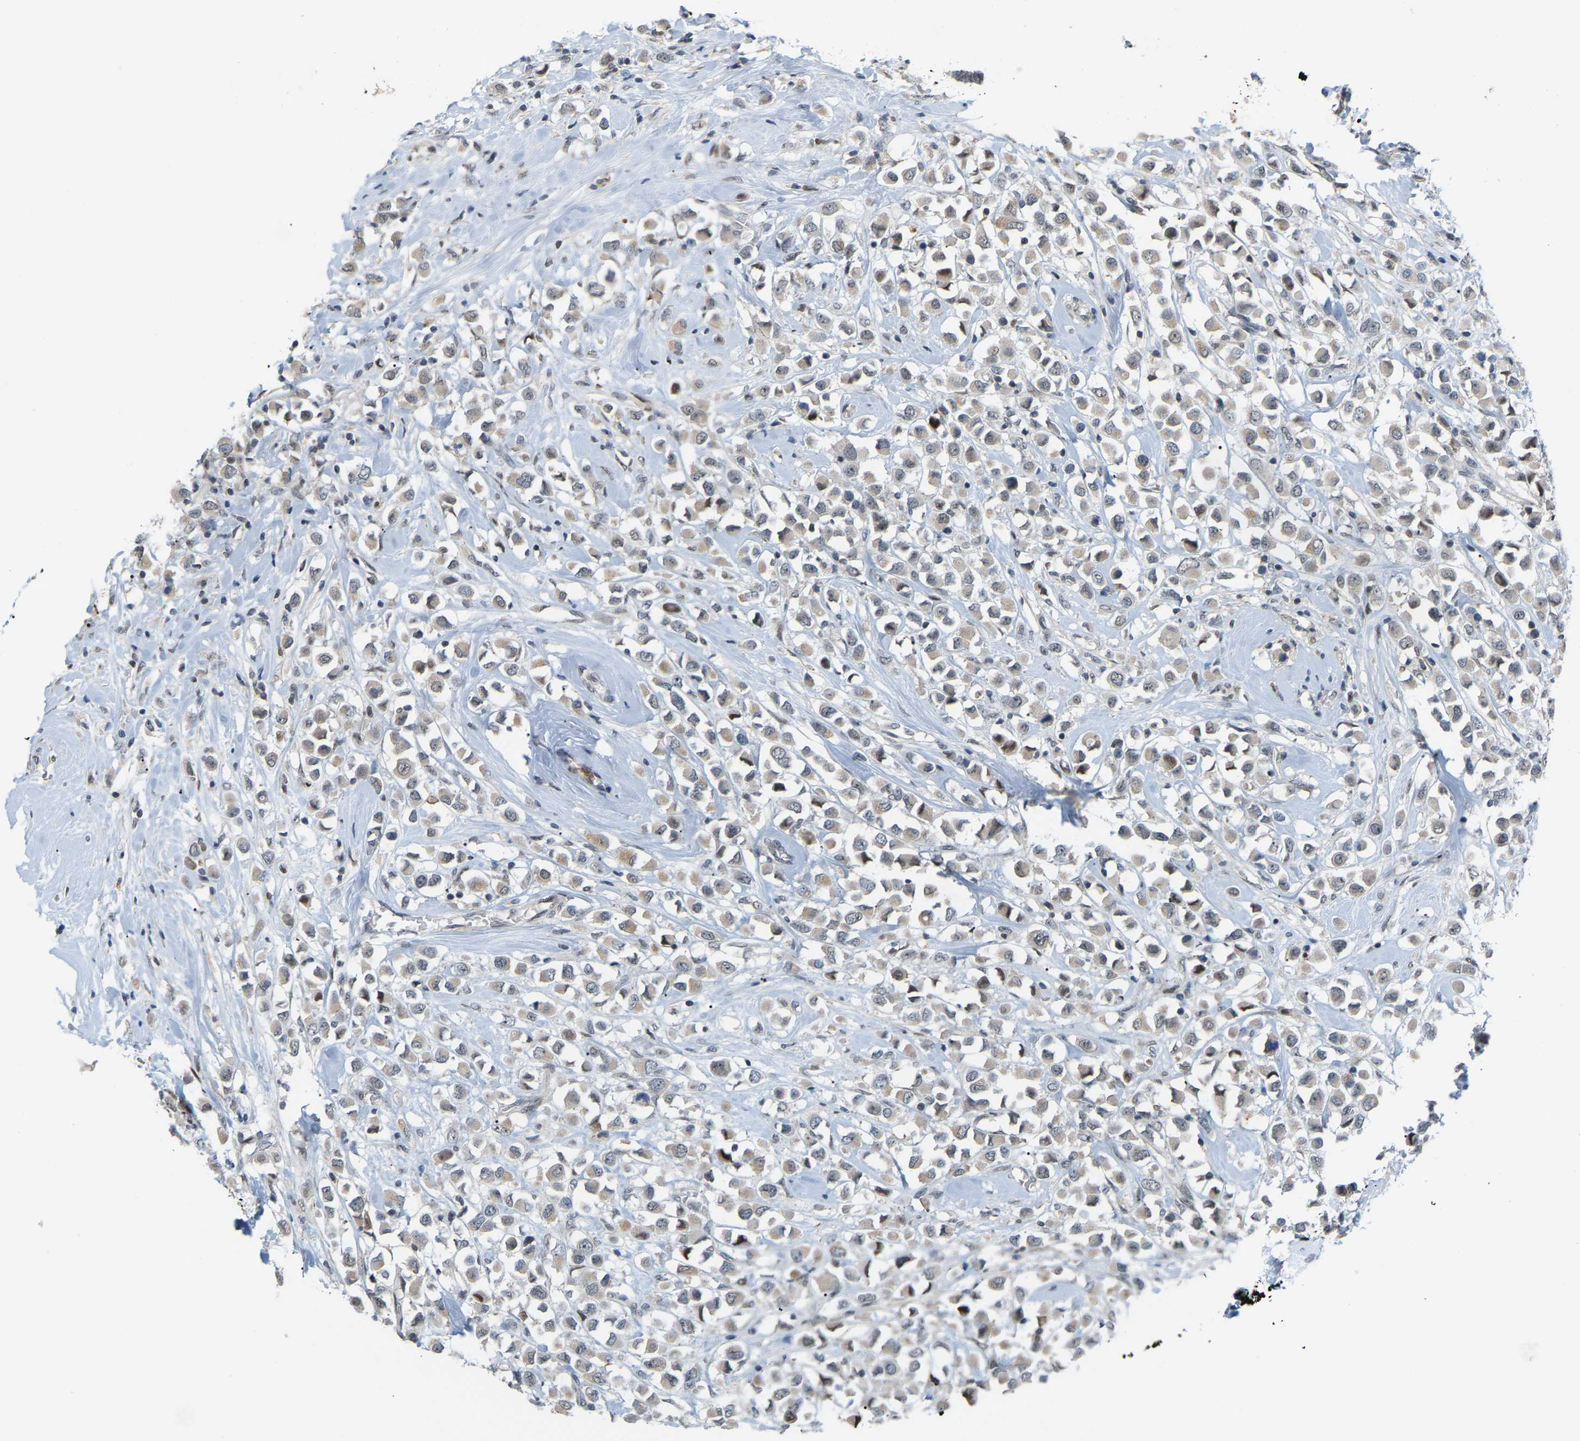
{"staining": {"intensity": "weak", "quantity": ">75%", "location": "cytoplasmic/membranous"}, "tissue": "breast cancer", "cell_type": "Tumor cells", "image_type": "cancer", "snomed": [{"axis": "morphology", "description": "Duct carcinoma"}, {"axis": "topography", "description": "Breast"}], "caption": "Breast cancer (infiltrating ductal carcinoma) stained for a protein (brown) shows weak cytoplasmic/membranous positive staining in about >75% of tumor cells.", "gene": "CROT", "patient": {"sex": "female", "age": 61}}